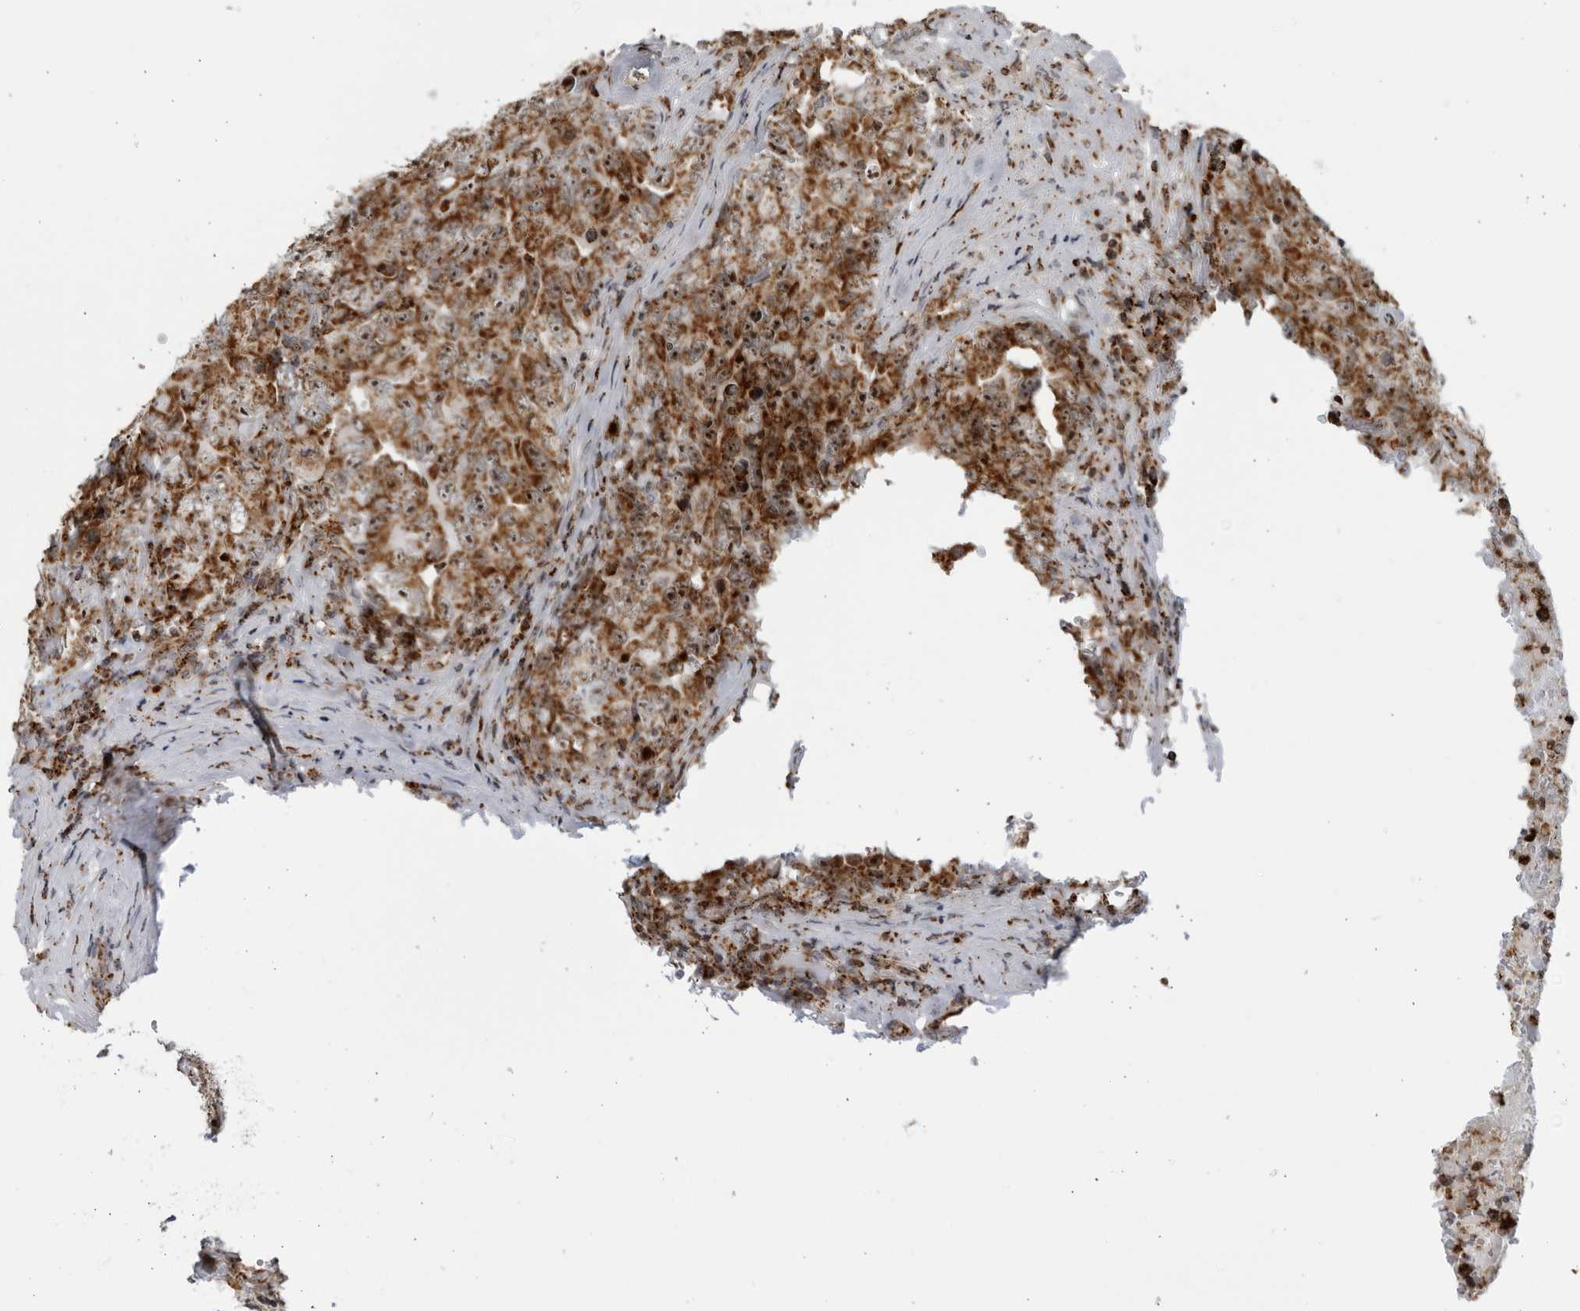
{"staining": {"intensity": "strong", "quantity": ">75%", "location": "cytoplasmic/membranous,nuclear"}, "tissue": "testis cancer", "cell_type": "Tumor cells", "image_type": "cancer", "snomed": [{"axis": "morphology", "description": "Carcinoma, Embryonal, NOS"}, {"axis": "topography", "description": "Testis"}], "caption": "Approximately >75% of tumor cells in human testis cancer (embryonal carcinoma) show strong cytoplasmic/membranous and nuclear protein staining as visualized by brown immunohistochemical staining.", "gene": "RBM34", "patient": {"sex": "male", "age": 26}}